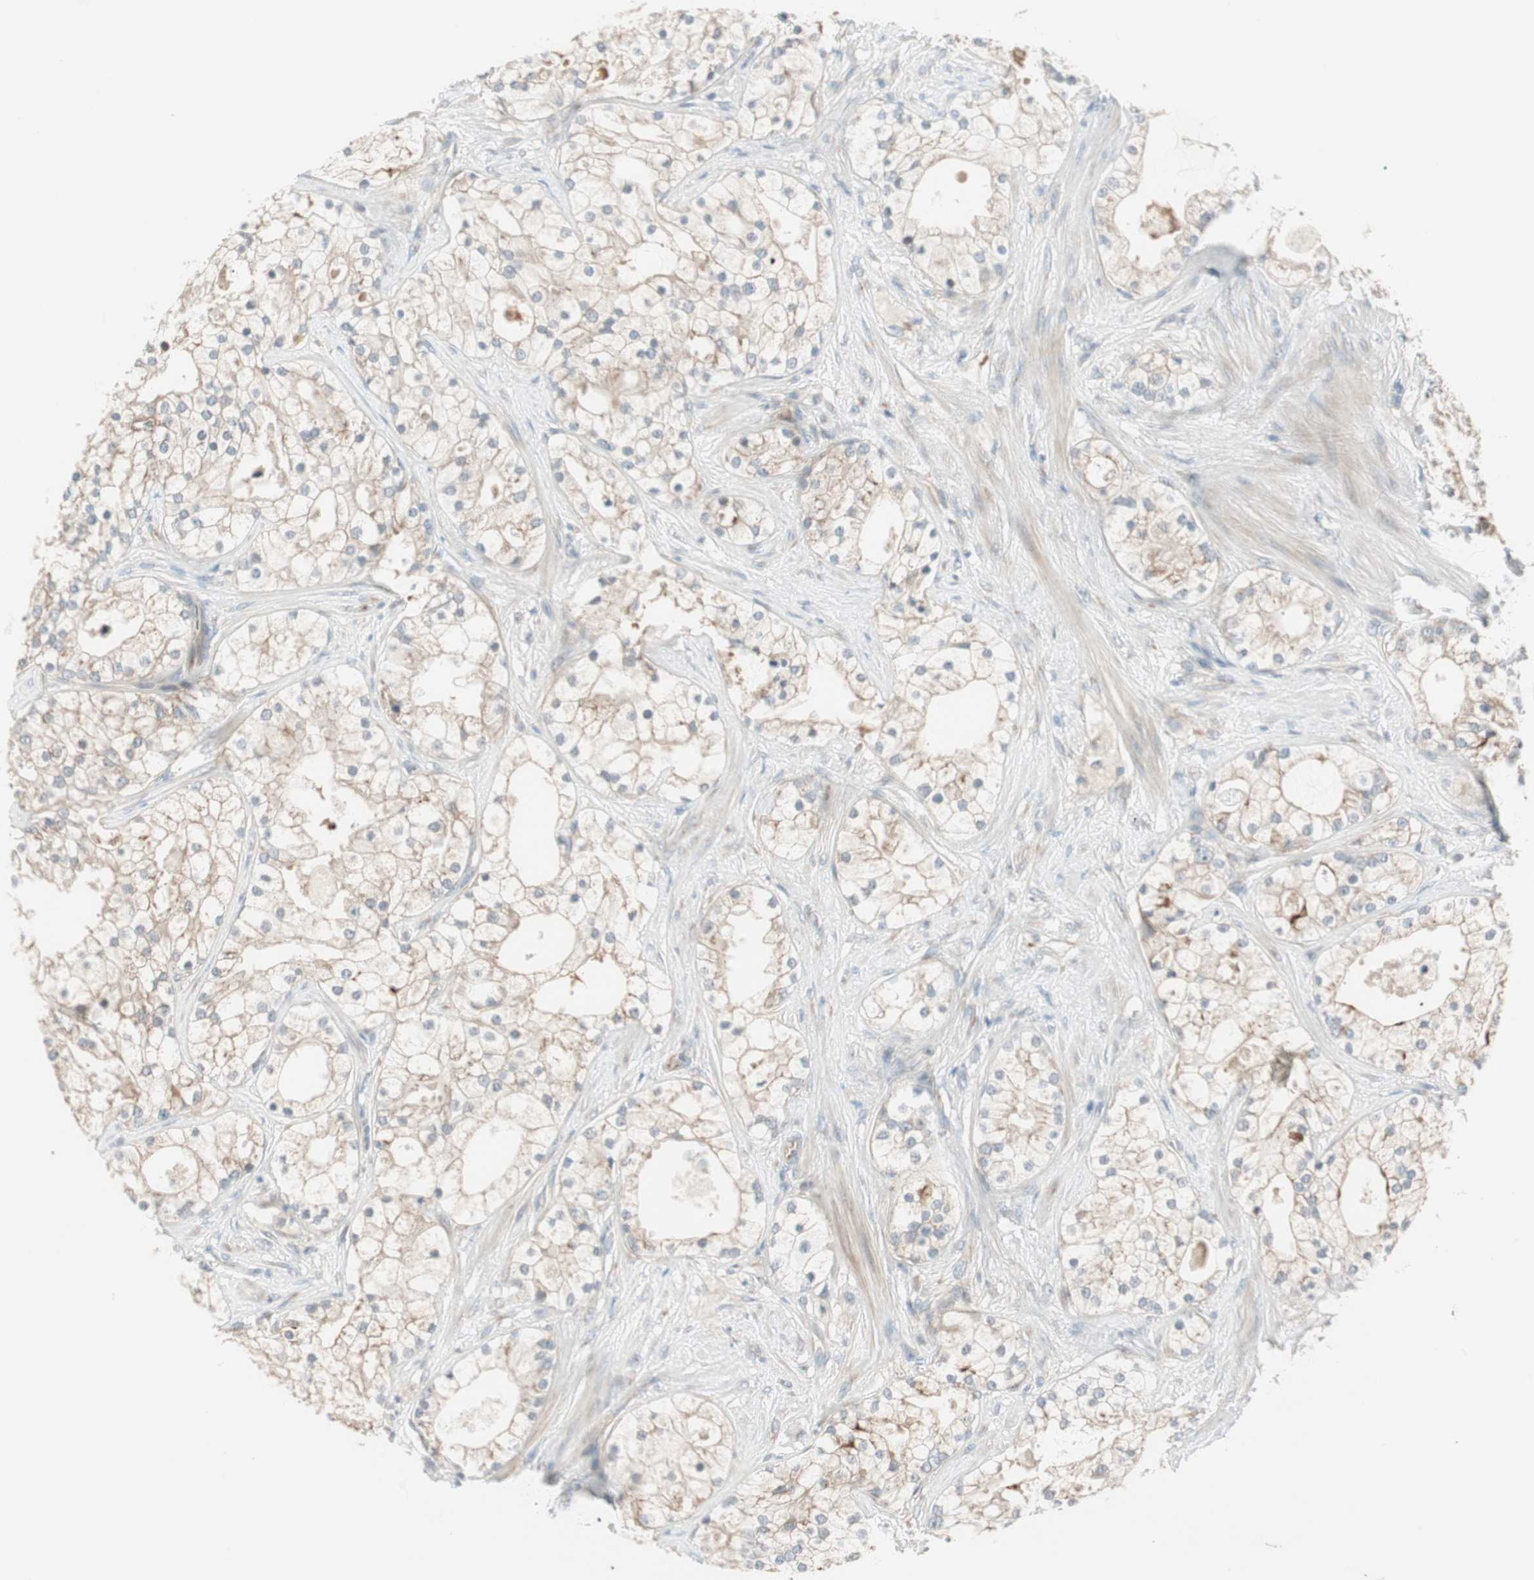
{"staining": {"intensity": "weak", "quantity": ">75%", "location": "cytoplasmic/membranous"}, "tissue": "prostate cancer", "cell_type": "Tumor cells", "image_type": "cancer", "snomed": [{"axis": "morphology", "description": "Adenocarcinoma, Low grade"}, {"axis": "topography", "description": "Prostate"}], "caption": "About >75% of tumor cells in human prostate cancer display weak cytoplasmic/membranous protein expression as visualized by brown immunohistochemical staining.", "gene": "CGRRF1", "patient": {"sex": "male", "age": 58}}